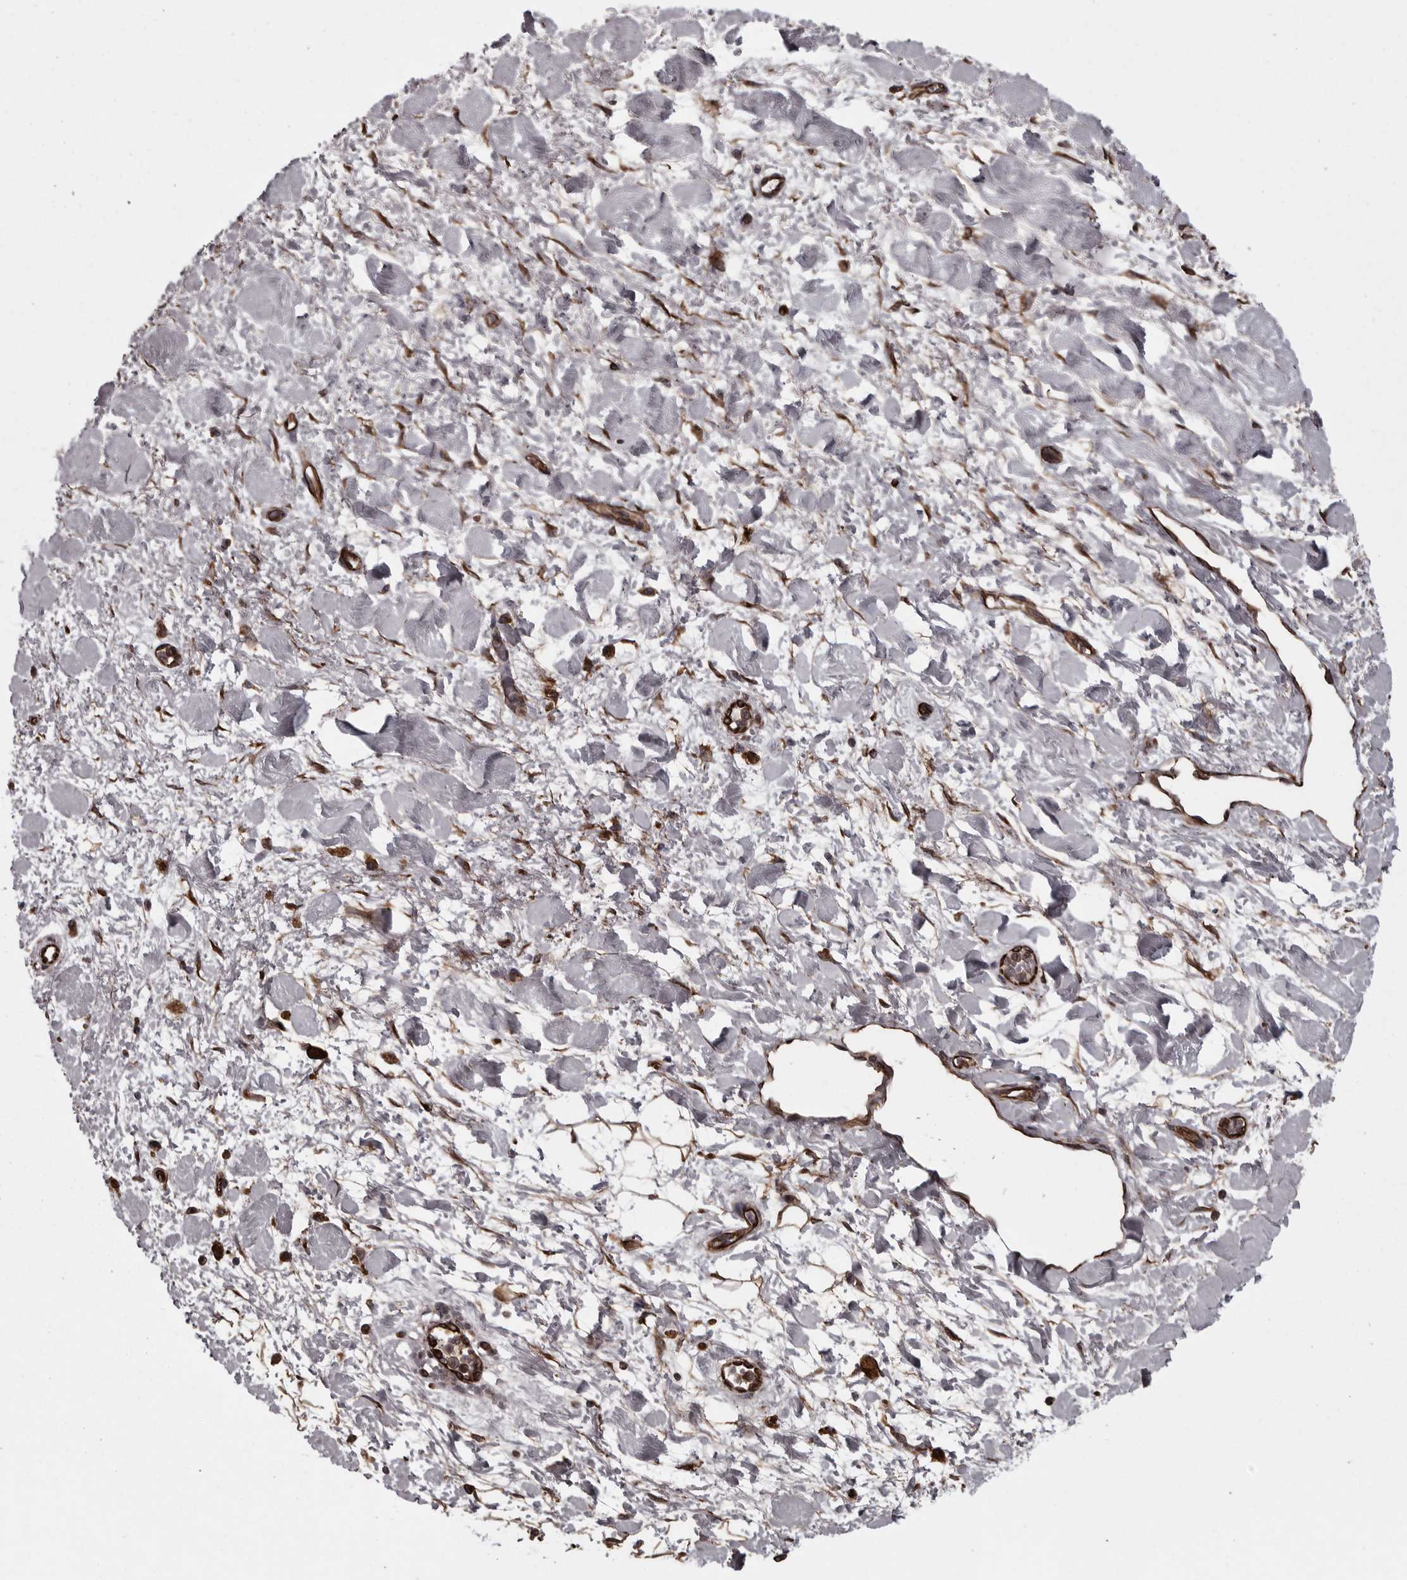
{"staining": {"intensity": "strong", "quantity": ">75%", "location": "cytoplasmic/membranous"}, "tissue": "adipose tissue", "cell_type": "Adipocytes", "image_type": "normal", "snomed": [{"axis": "morphology", "description": "Normal tissue, NOS"}, {"axis": "topography", "description": "Kidney"}, {"axis": "topography", "description": "Peripheral nerve tissue"}], "caption": "A brown stain shows strong cytoplasmic/membranous positivity of a protein in adipocytes of unremarkable adipose tissue.", "gene": "FAAP100", "patient": {"sex": "male", "age": 7}}